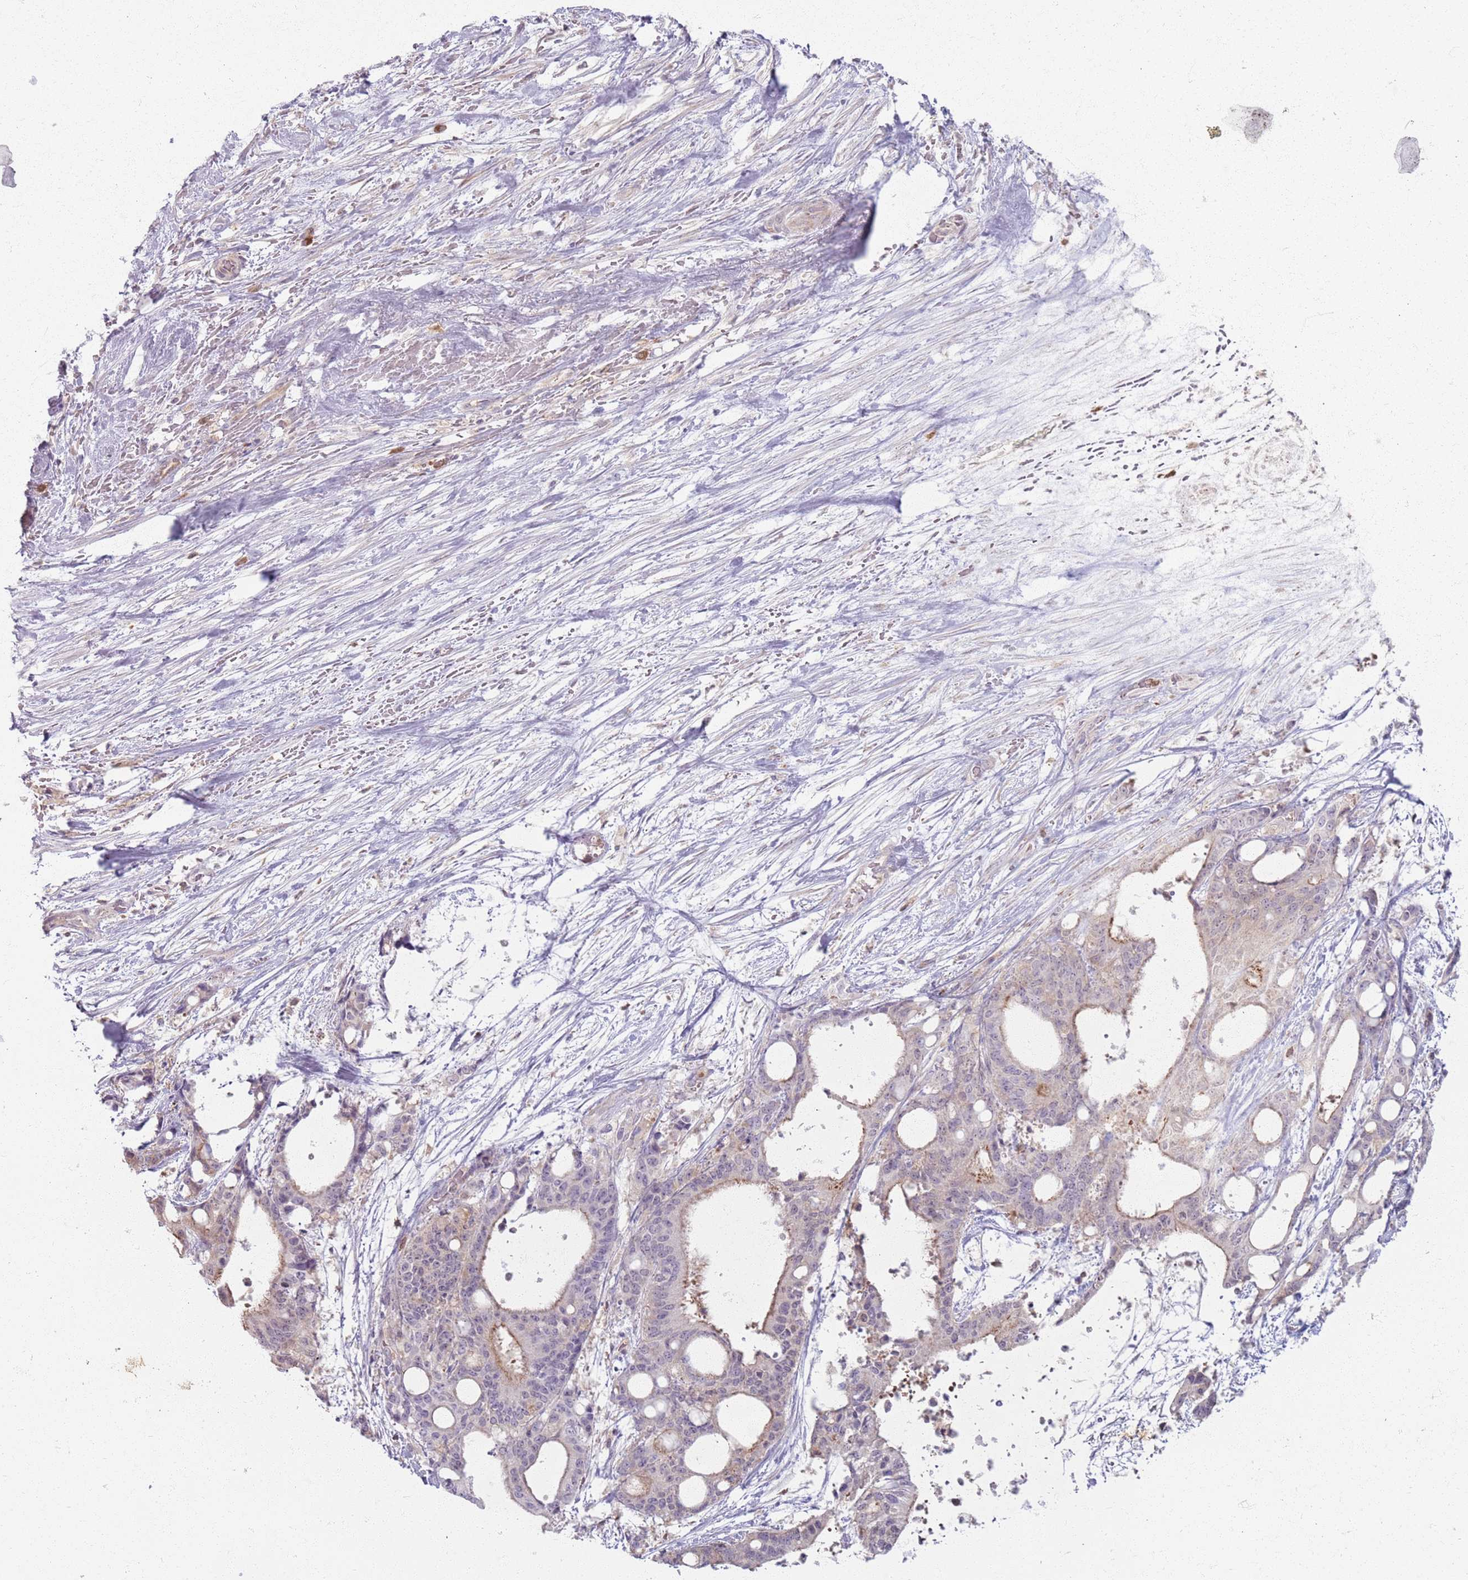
{"staining": {"intensity": "weak", "quantity": "<25%", "location": "cytoplasmic/membranous"}, "tissue": "liver cancer", "cell_type": "Tumor cells", "image_type": "cancer", "snomed": [{"axis": "morphology", "description": "Normal tissue, NOS"}, {"axis": "morphology", "description": "Cholangiocarcinoma"}, {"axis": "topography", "description": "Liver"}, {"axis": "topography", "description": "Peripheral nerve tissue"}], "caption": "Tumor cells are negative for protein expression in human liver cancer. (DAB (3,3'-diaminobenzidine) immunohistochemistry with hematoxylin counter stain).", "gene": "ZDHHC2", "patient": {"sex": "female", "age": 73}}